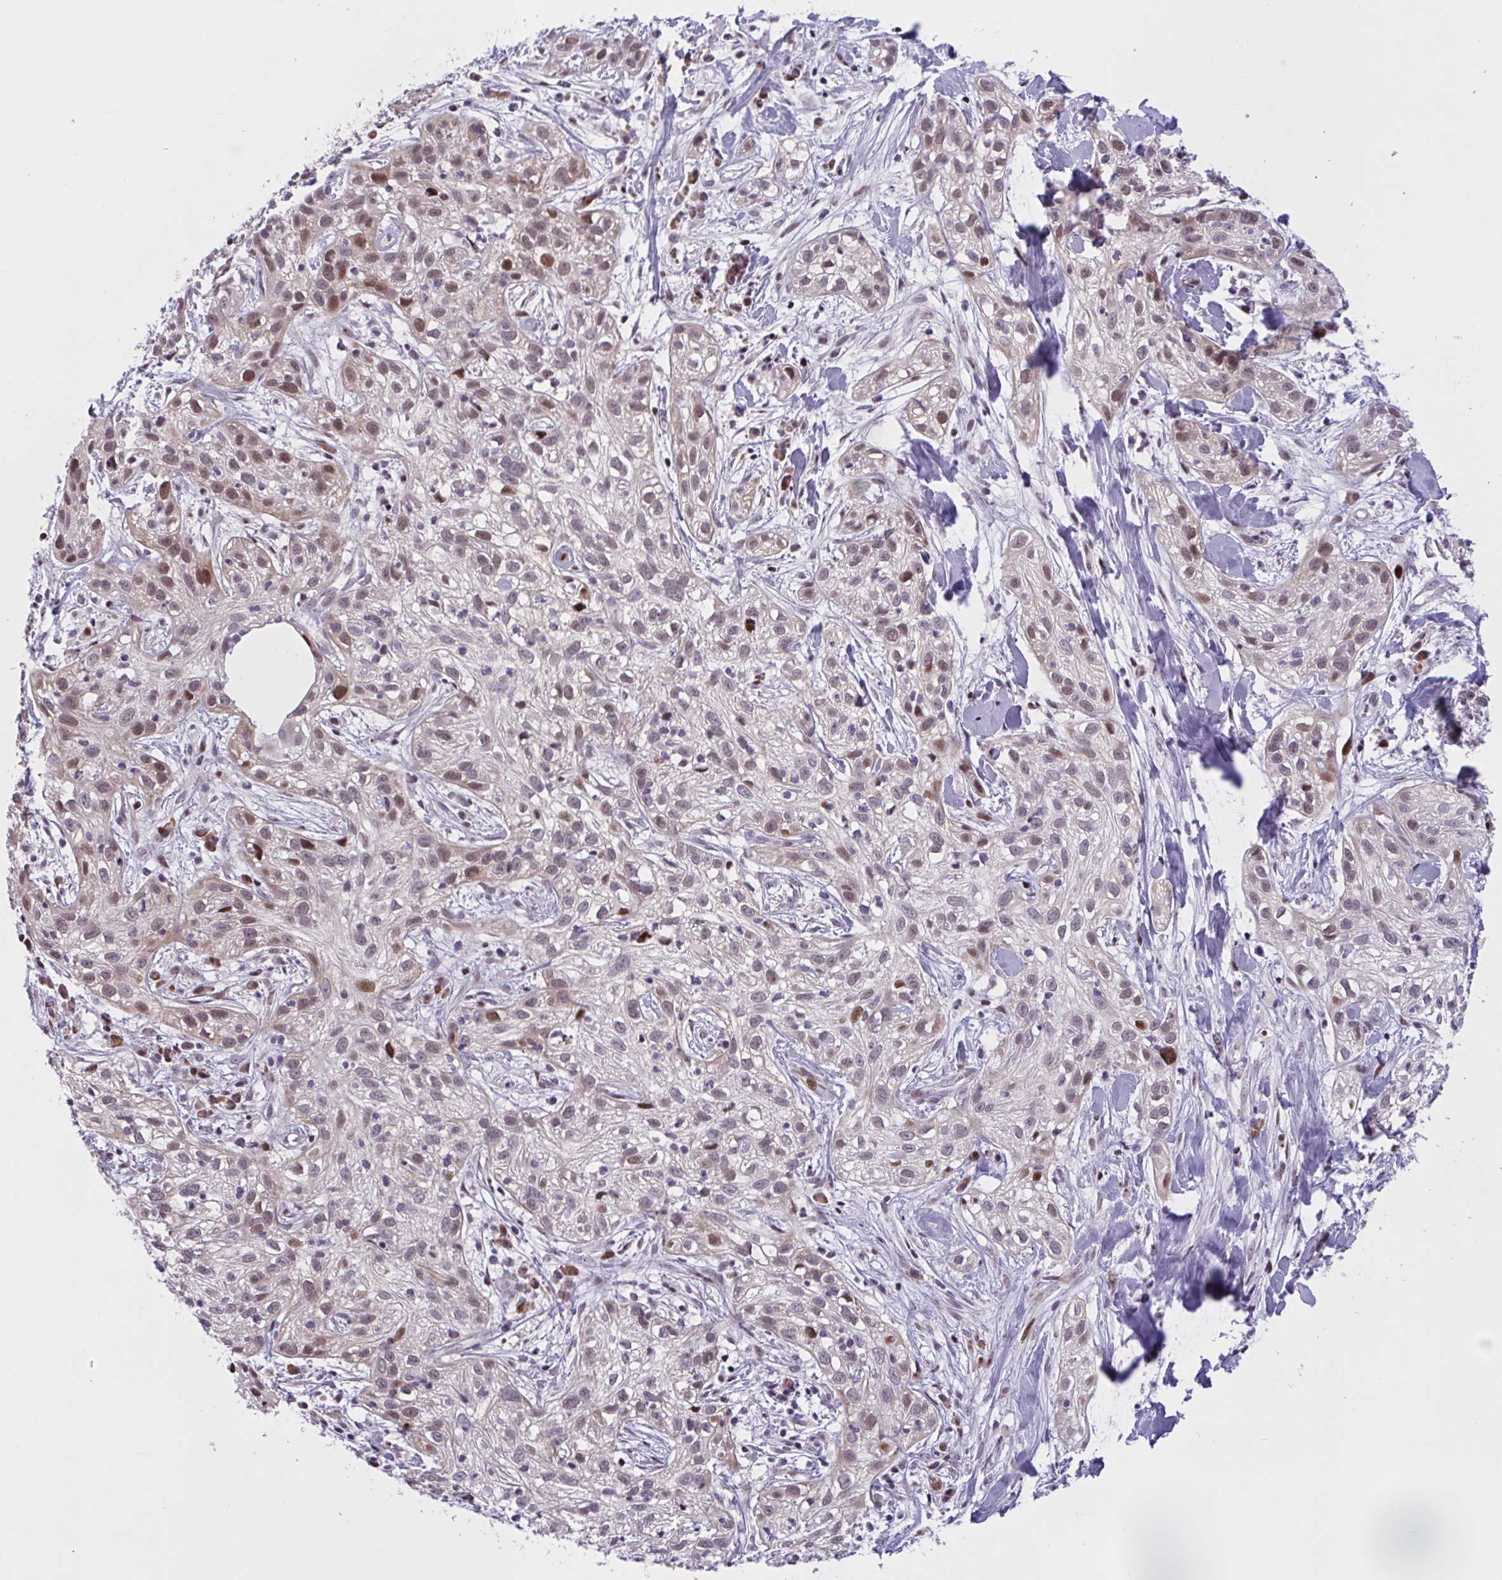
{"staining": {"intensity": "moderate", "quantity": "25%-75%", "location": "nuclear"}, "tissue": "skin cancer", "cell_type": "Tumor cells", "image_type": "cancer", "snomed": [{"axis": "morphology", "description": "Squamous cell carcinoma, NOS"}, {"axis": "topography", "description": "Skin"}], "caption": "Approximately 25%-75% of tumor cells in human skin cancer (squamous cell carcinoma) reveal moderate nuclear protein positivity as visualized by brown immunohistochemical staining.", "gene": "RBL1", "patient": {"sex": "male", "age": 82}}